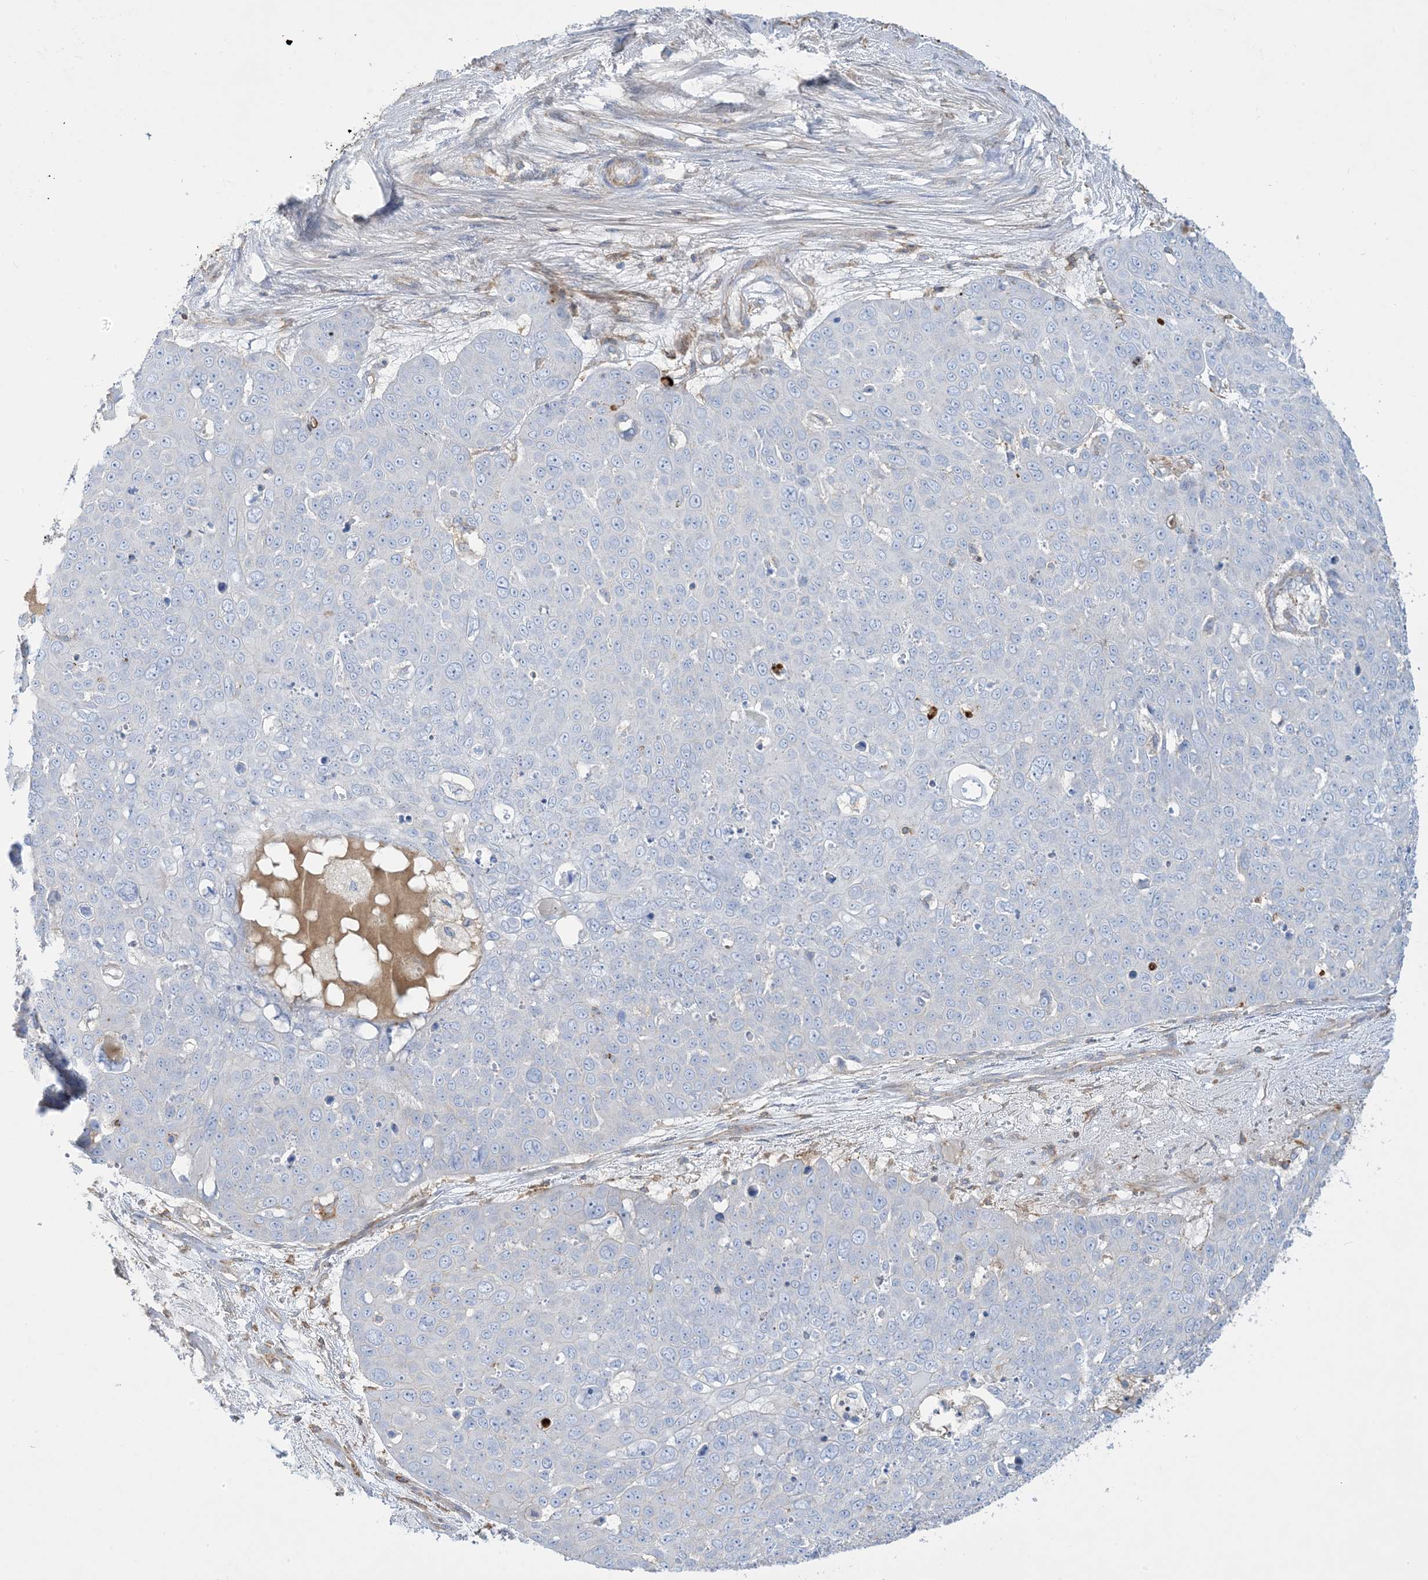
{"staining": {"intensity": "negative", "quantity": "none", "location": "none"}, "tissue": "skin cancer", "cell_type": "Tumor cells", "image_type": "cancer", "snomed": [{"axis": "morphology", "description": "Squamous cell carcinoma, NOS"}, {"axis": "topography", "description": "Skin"}], "caption": "Protein analysis of skin squamous cell carcinoma displays no significant positivity in tumor cells.", "gene": "GTF3C2", "patient": {"sex": "male", "age": 71}}